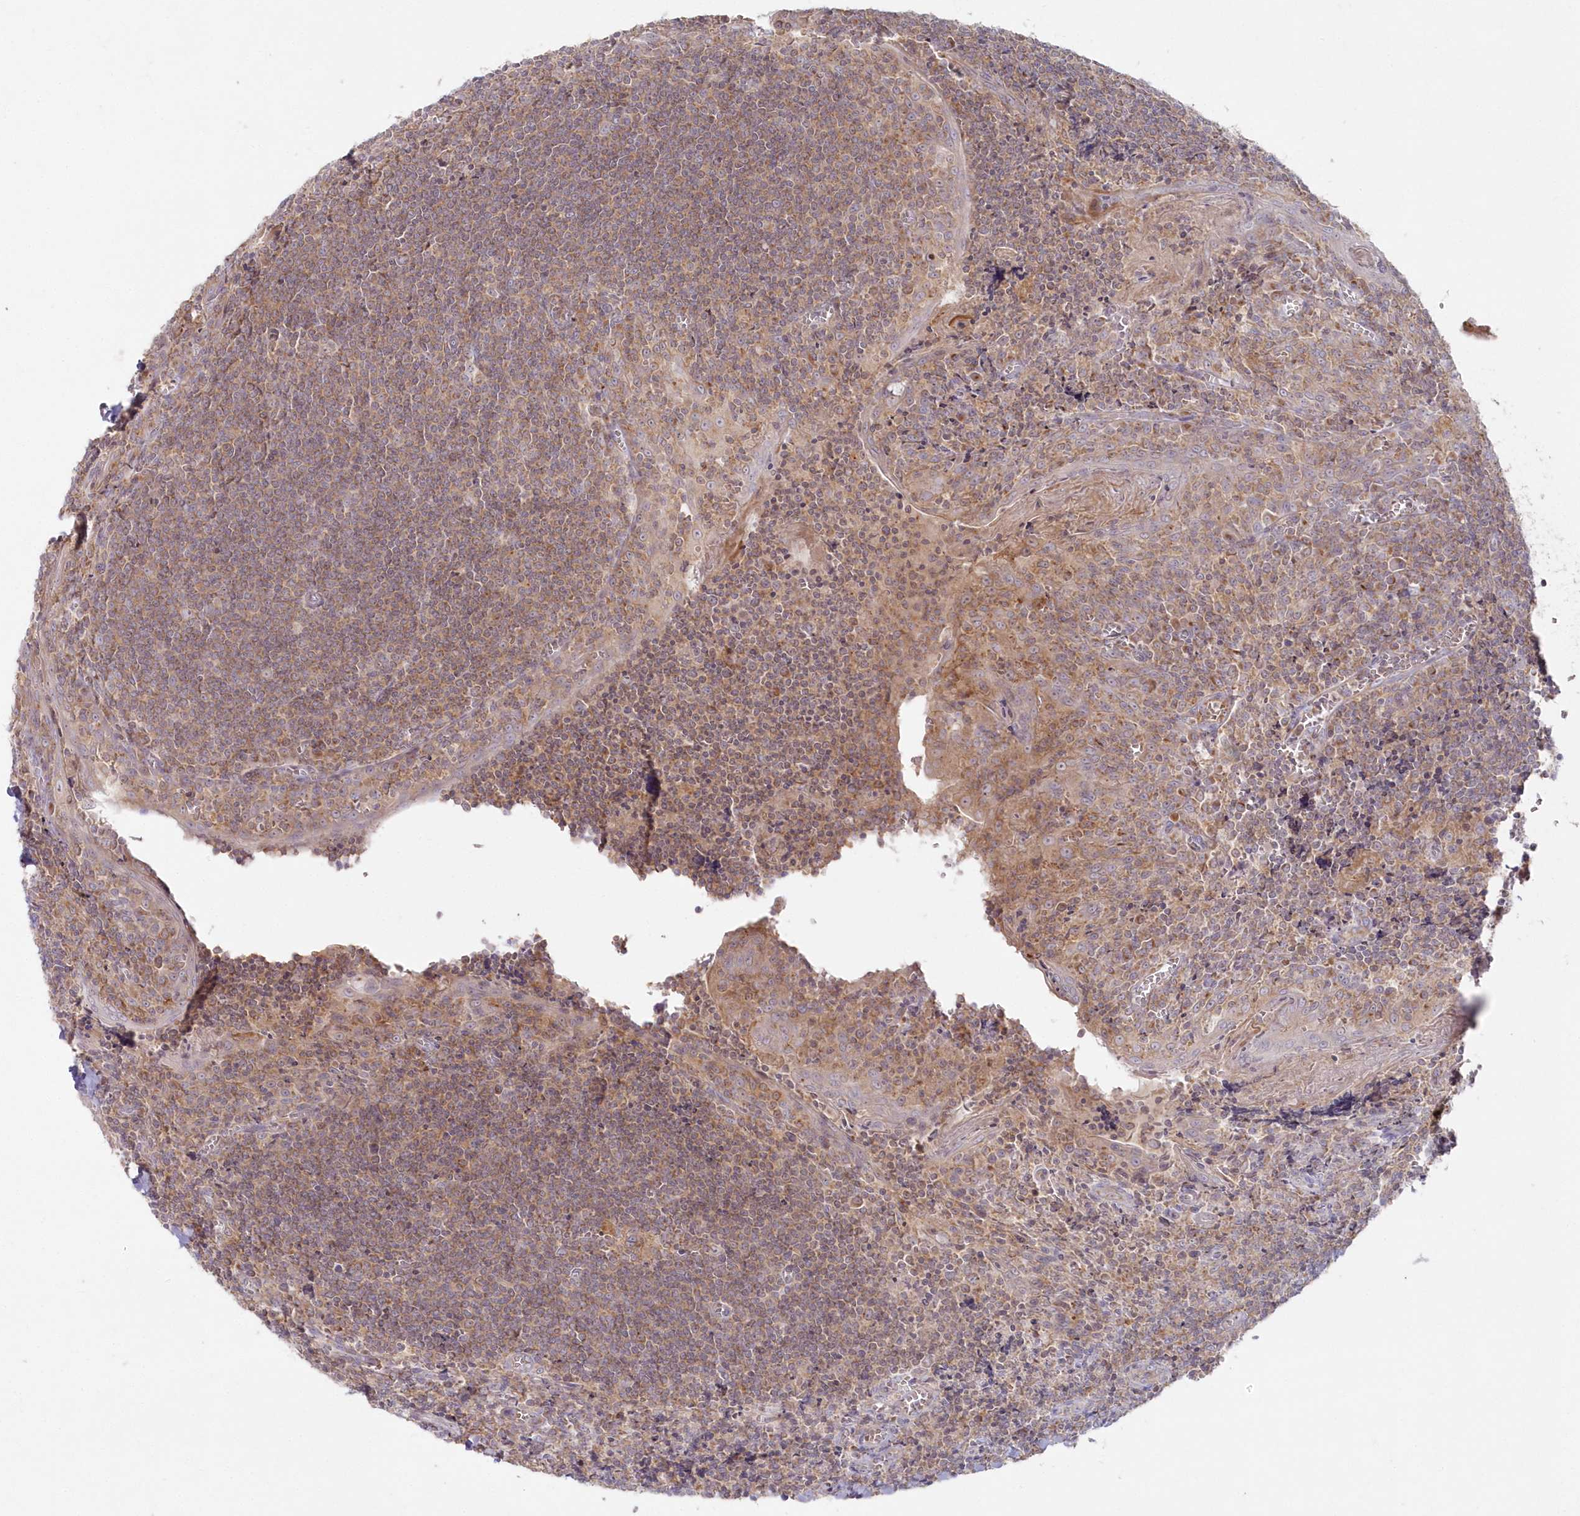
{"staining": {"intensity": "moderate", "quantity": "<25%", "location": "cytoplasmic/membranous"}, "tissue": "tonsil", "cell_type": "Germinal center cells", "image_type": "normal", "snomed": [{"axis": "morphology", "description": "Normal tissue, NOS"}, {"axis": "topography", "description": "Tonsil"}], "caption": "Moderate cytoplasmic/membranous positivity is identified in about <25% of germinal center cells in unremarkable tonsil.", "gene": "ARSB", "patient": {"sex": "male", "age": 27}}